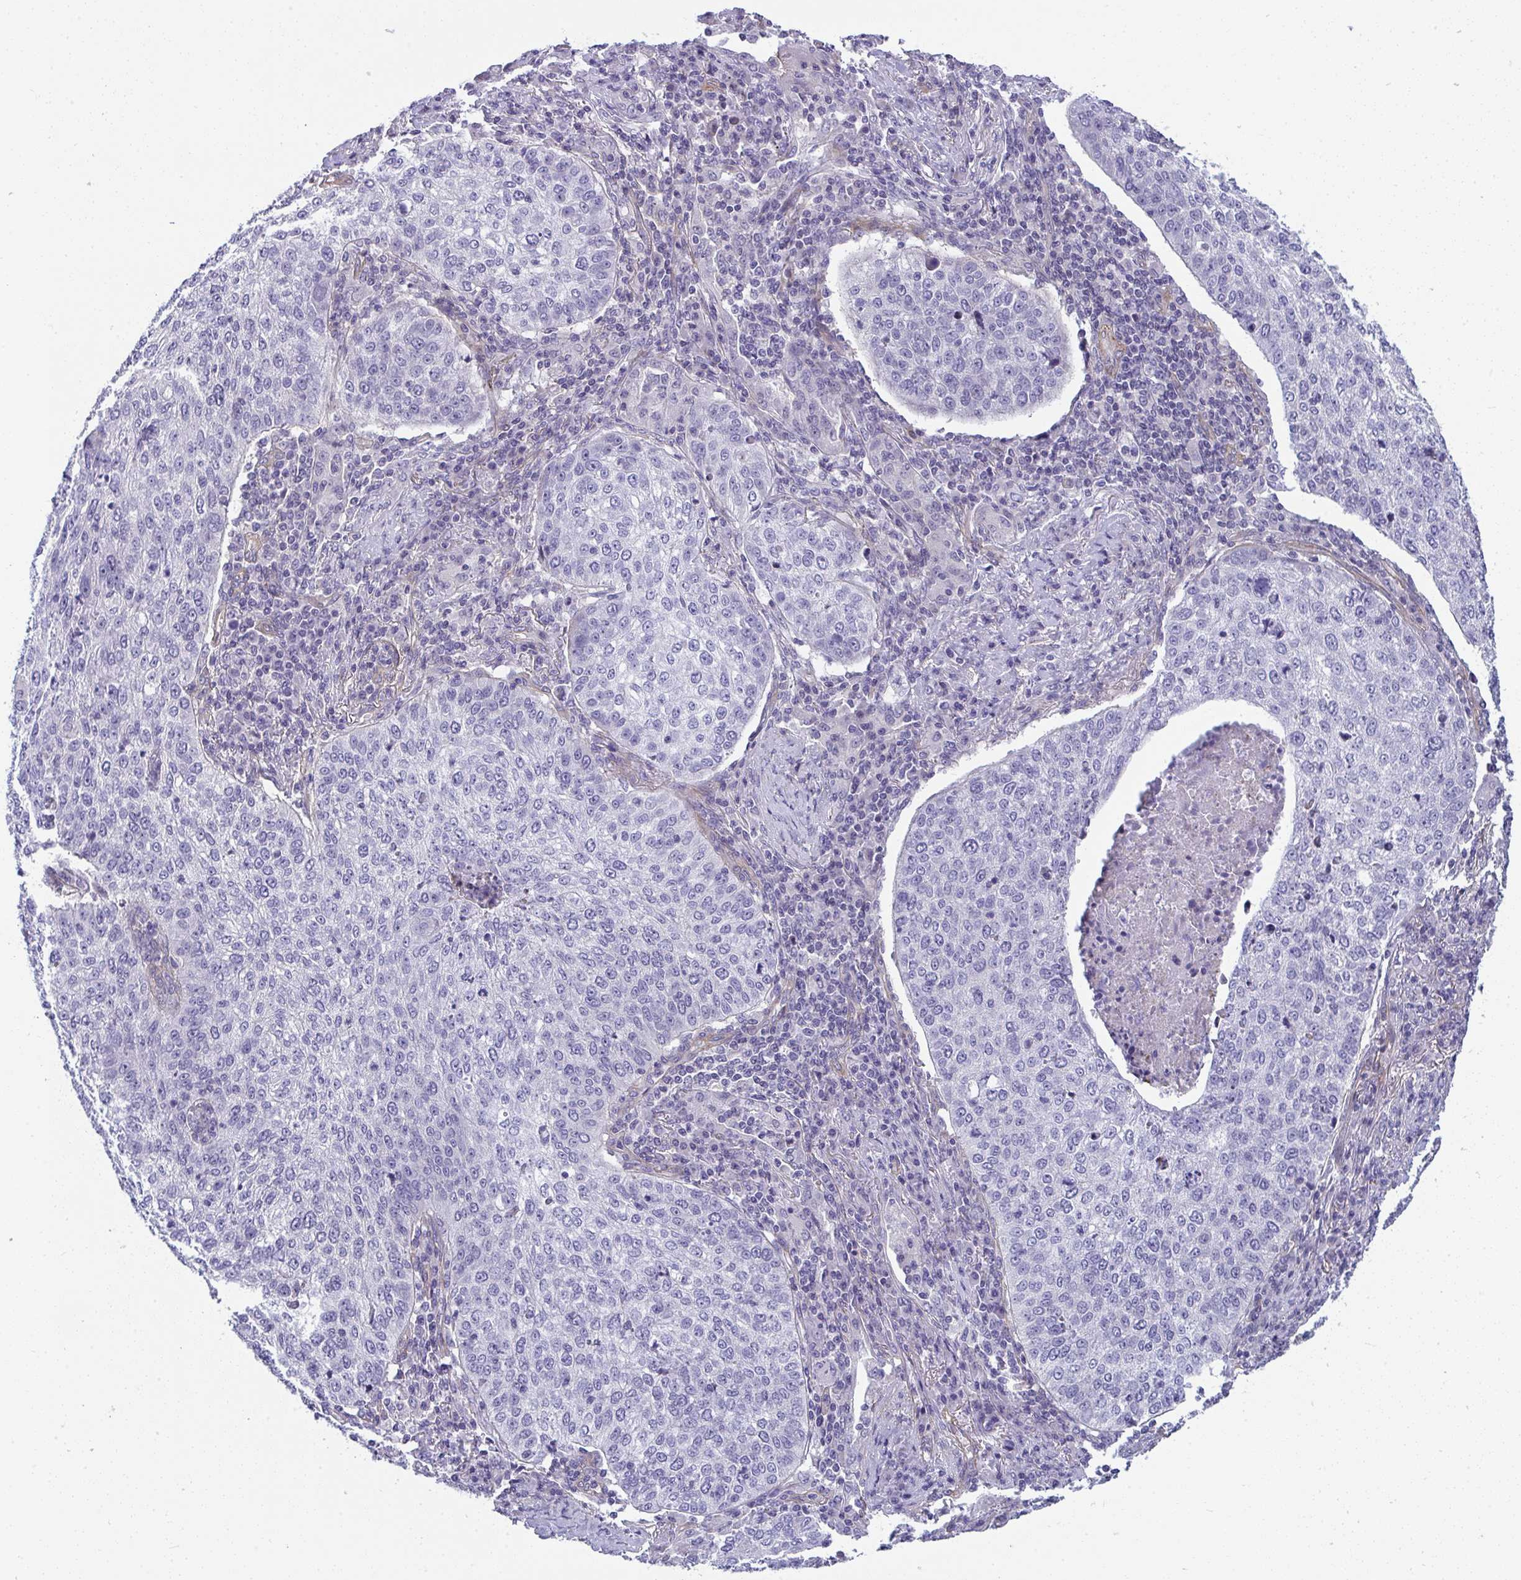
{"staining": {"intensity": "negative", "quantity": "none", "location": "none"}, "tissue": "lung cancer", "cell_type": "Tumor cells", "image_type": "cancer", "snomed": [{"axis": "morphology", "description": "Squamous cell carcinoma, NOS"}, {"axis": "topography", "description": "Lung"}], "caption": "The immunohistochemistry (IHC) photomicrograph has no significant expression in tumor cells of squamous cell carcinoma (lung) tissue.", "gene": "MYL12A", "patient": {"sex": "male", "age": 63}}